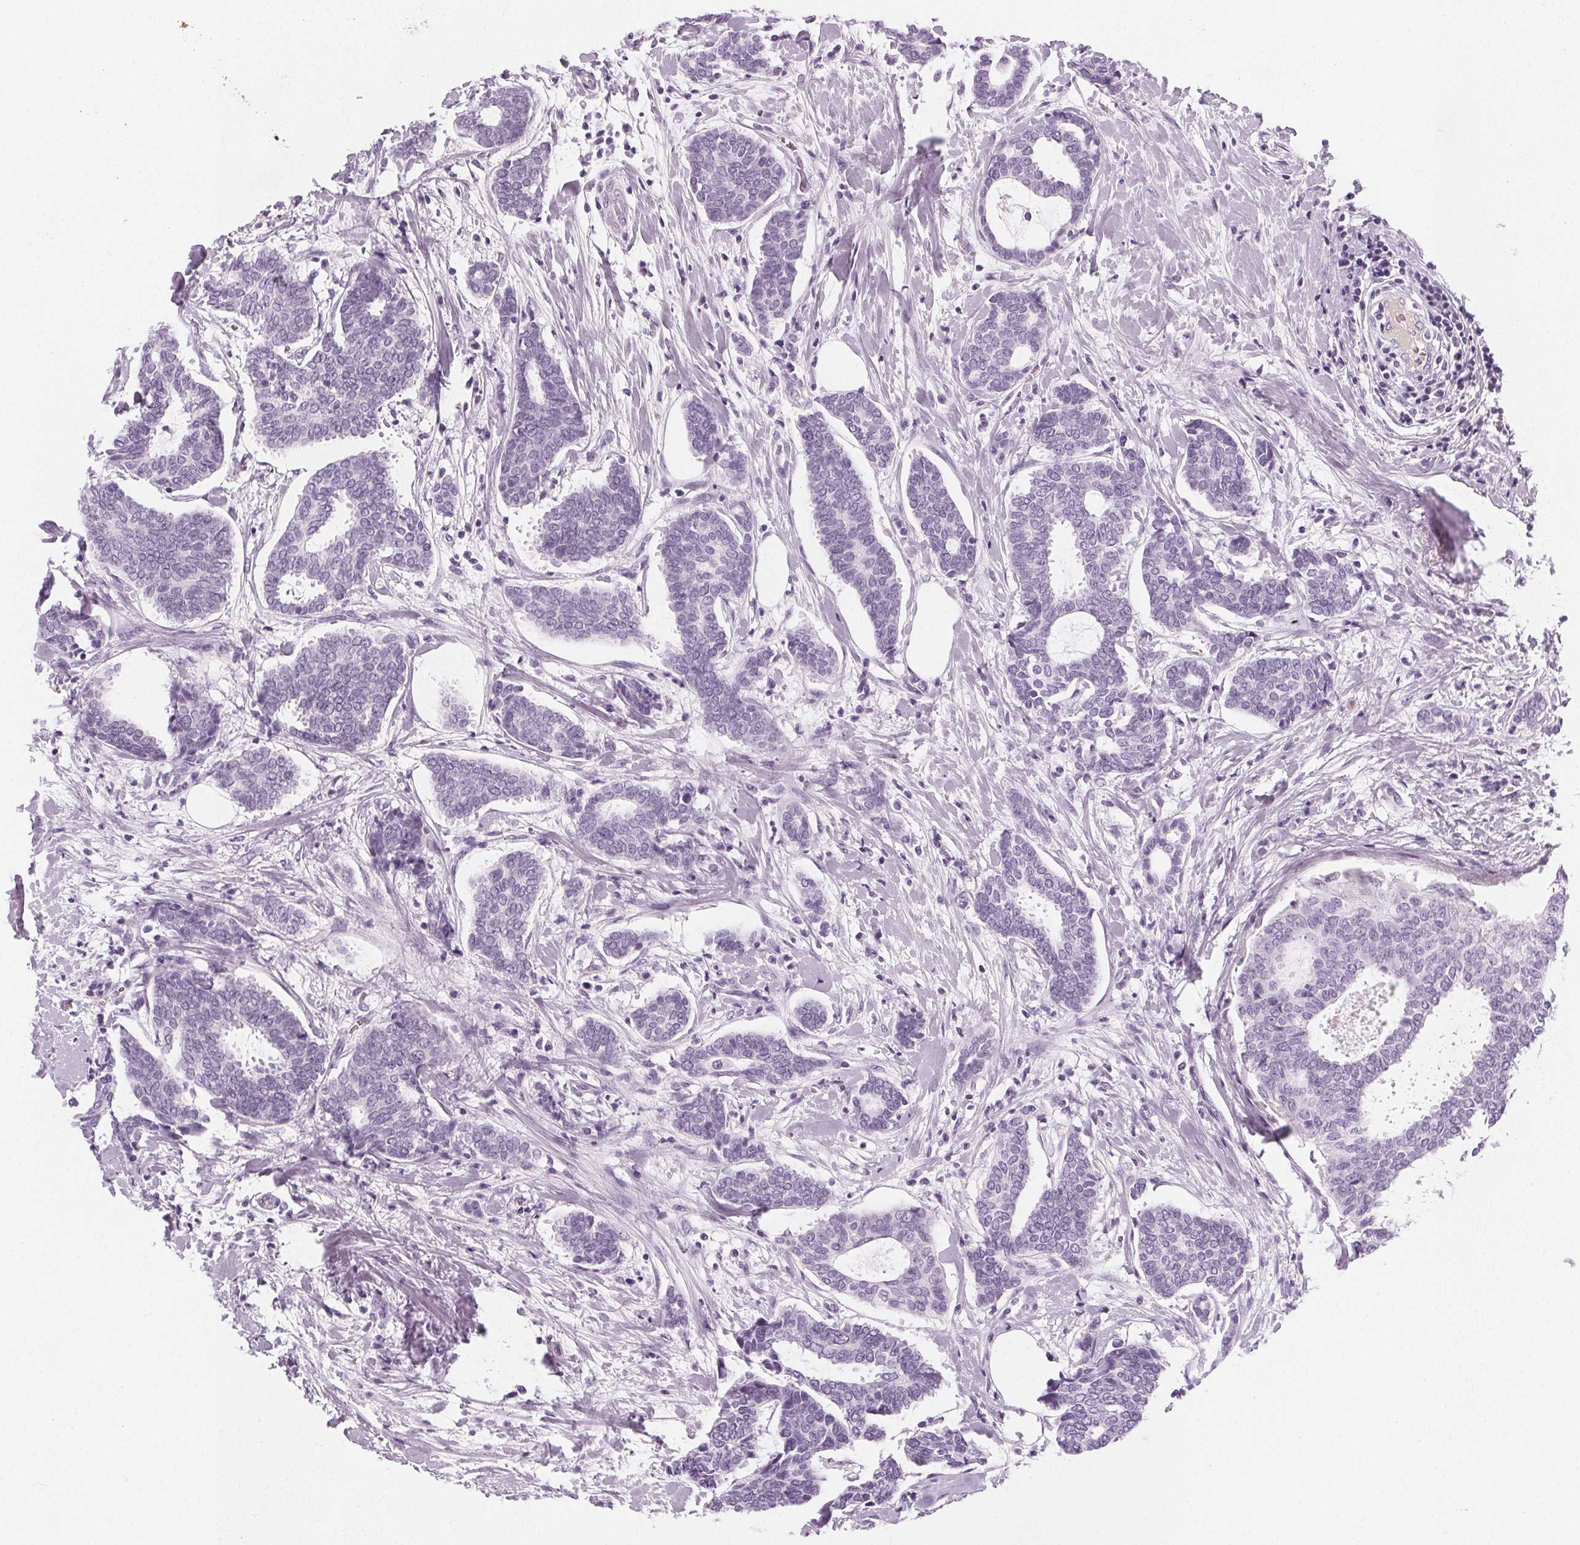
{"staining": {"intensity": "negative", "quantity": "none", "location": "none"}, "tissue": "breast cancer", "cell_type": "Tumor cells", "image_type": "cancer", "snomed": [{"axis": "morphology", "description": "Intraductal carcinoma, in situ"}, {"axis": "morphology", "description": "Duct carcinoma"}, {"axis": "morphology", "description": "Lobular carcinoma, in situ"}, {"axis": "topography", "description": "Breast"}], "caption": "Intraductal carcinoma,  in situ (breast) was stained to show a protein in brown. There is no significant expression in tumor cells. Brightfield microscopy of immunohistochemistry stained with DAB (brown) and hematoxylin (blue), captured at high magnification.", "gene": "SLC5A12", "patient": {"sex": "female", "age": 44}}